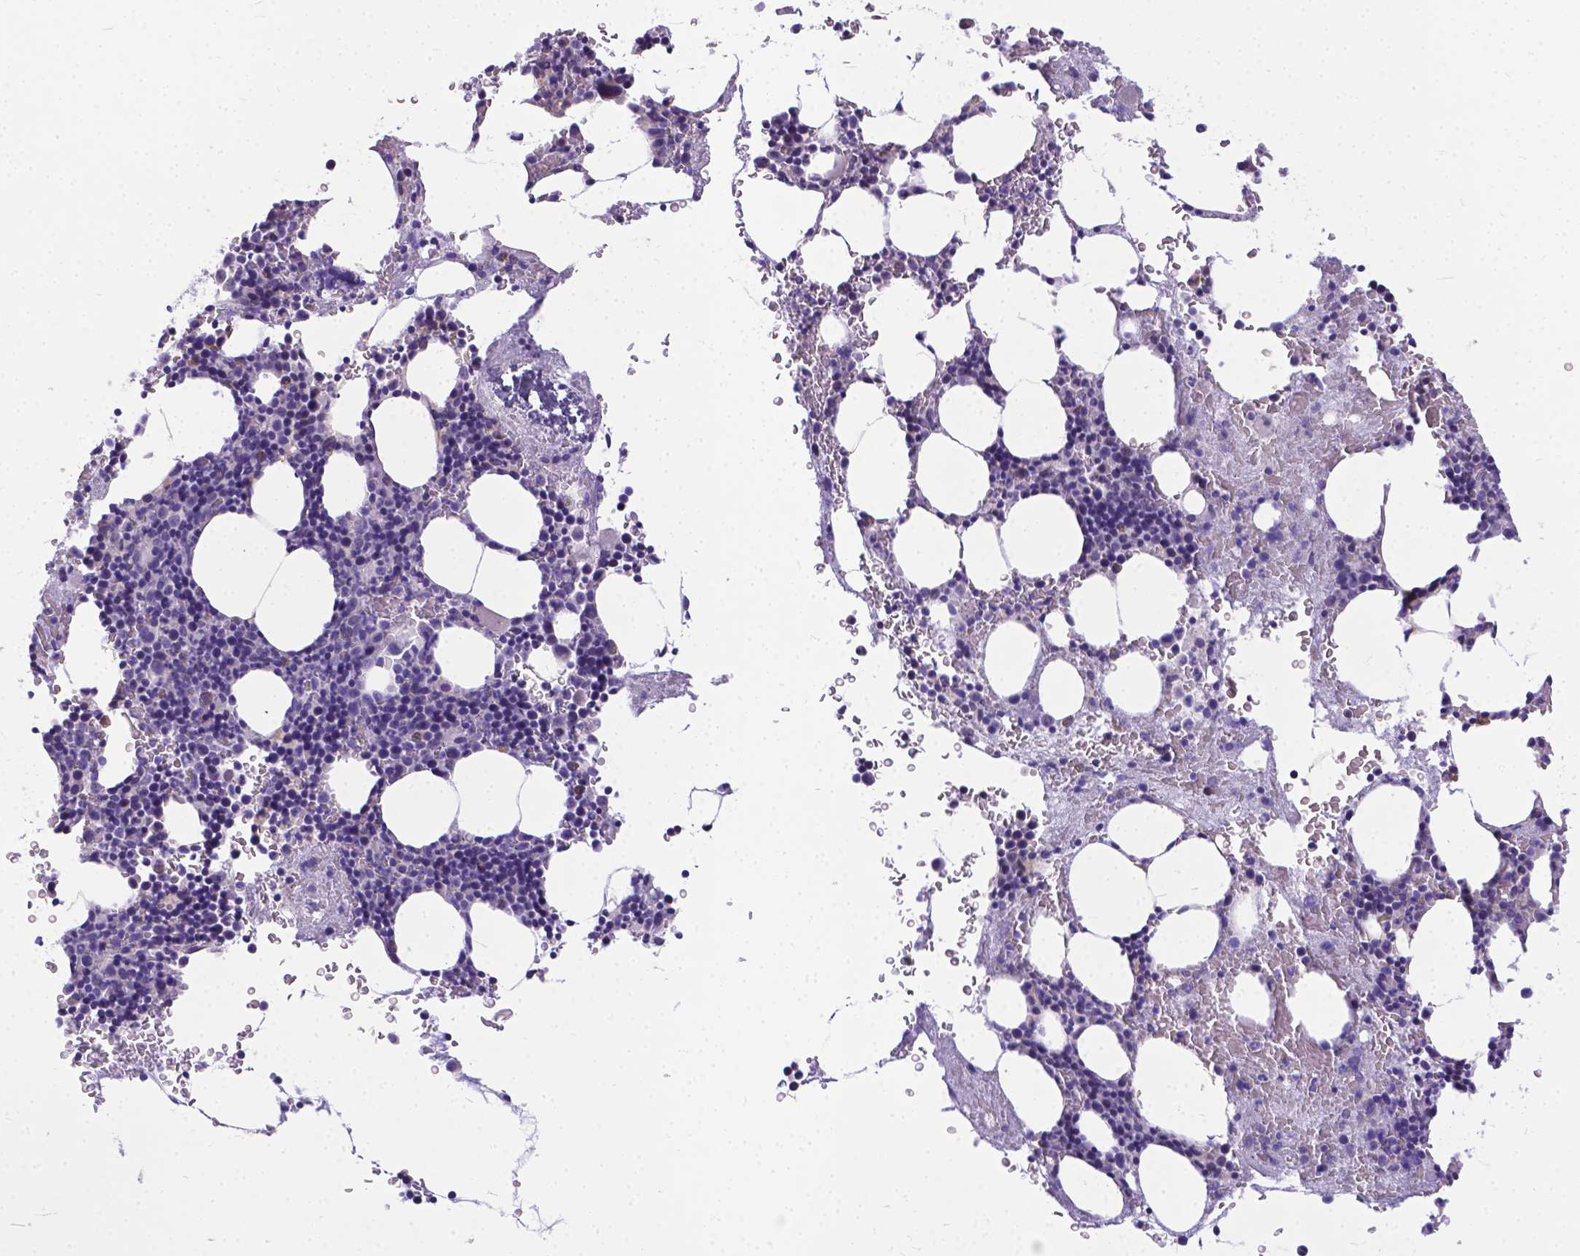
{"staining": {"intensity": "negative", "quantity": "none", "location": "none"}, "tissue": "bone marrow", "cell_type": "Hematopoietic cells", "image_type": "normal", "snomed": [{"axis": "morphology", "description": "Normal tissue, NOS"}, {"axis": "topography", "description": "Bone marrow"}], "caption": "The immunohistochemistry micrograph has no significant staining in hematopoietic cells of bone marrow. (Immunohistochemistry (ihc), brightfield microscopy, high magnification).", "gene": "TTLL6", "patient": {"sex": "male", "age": 77}}